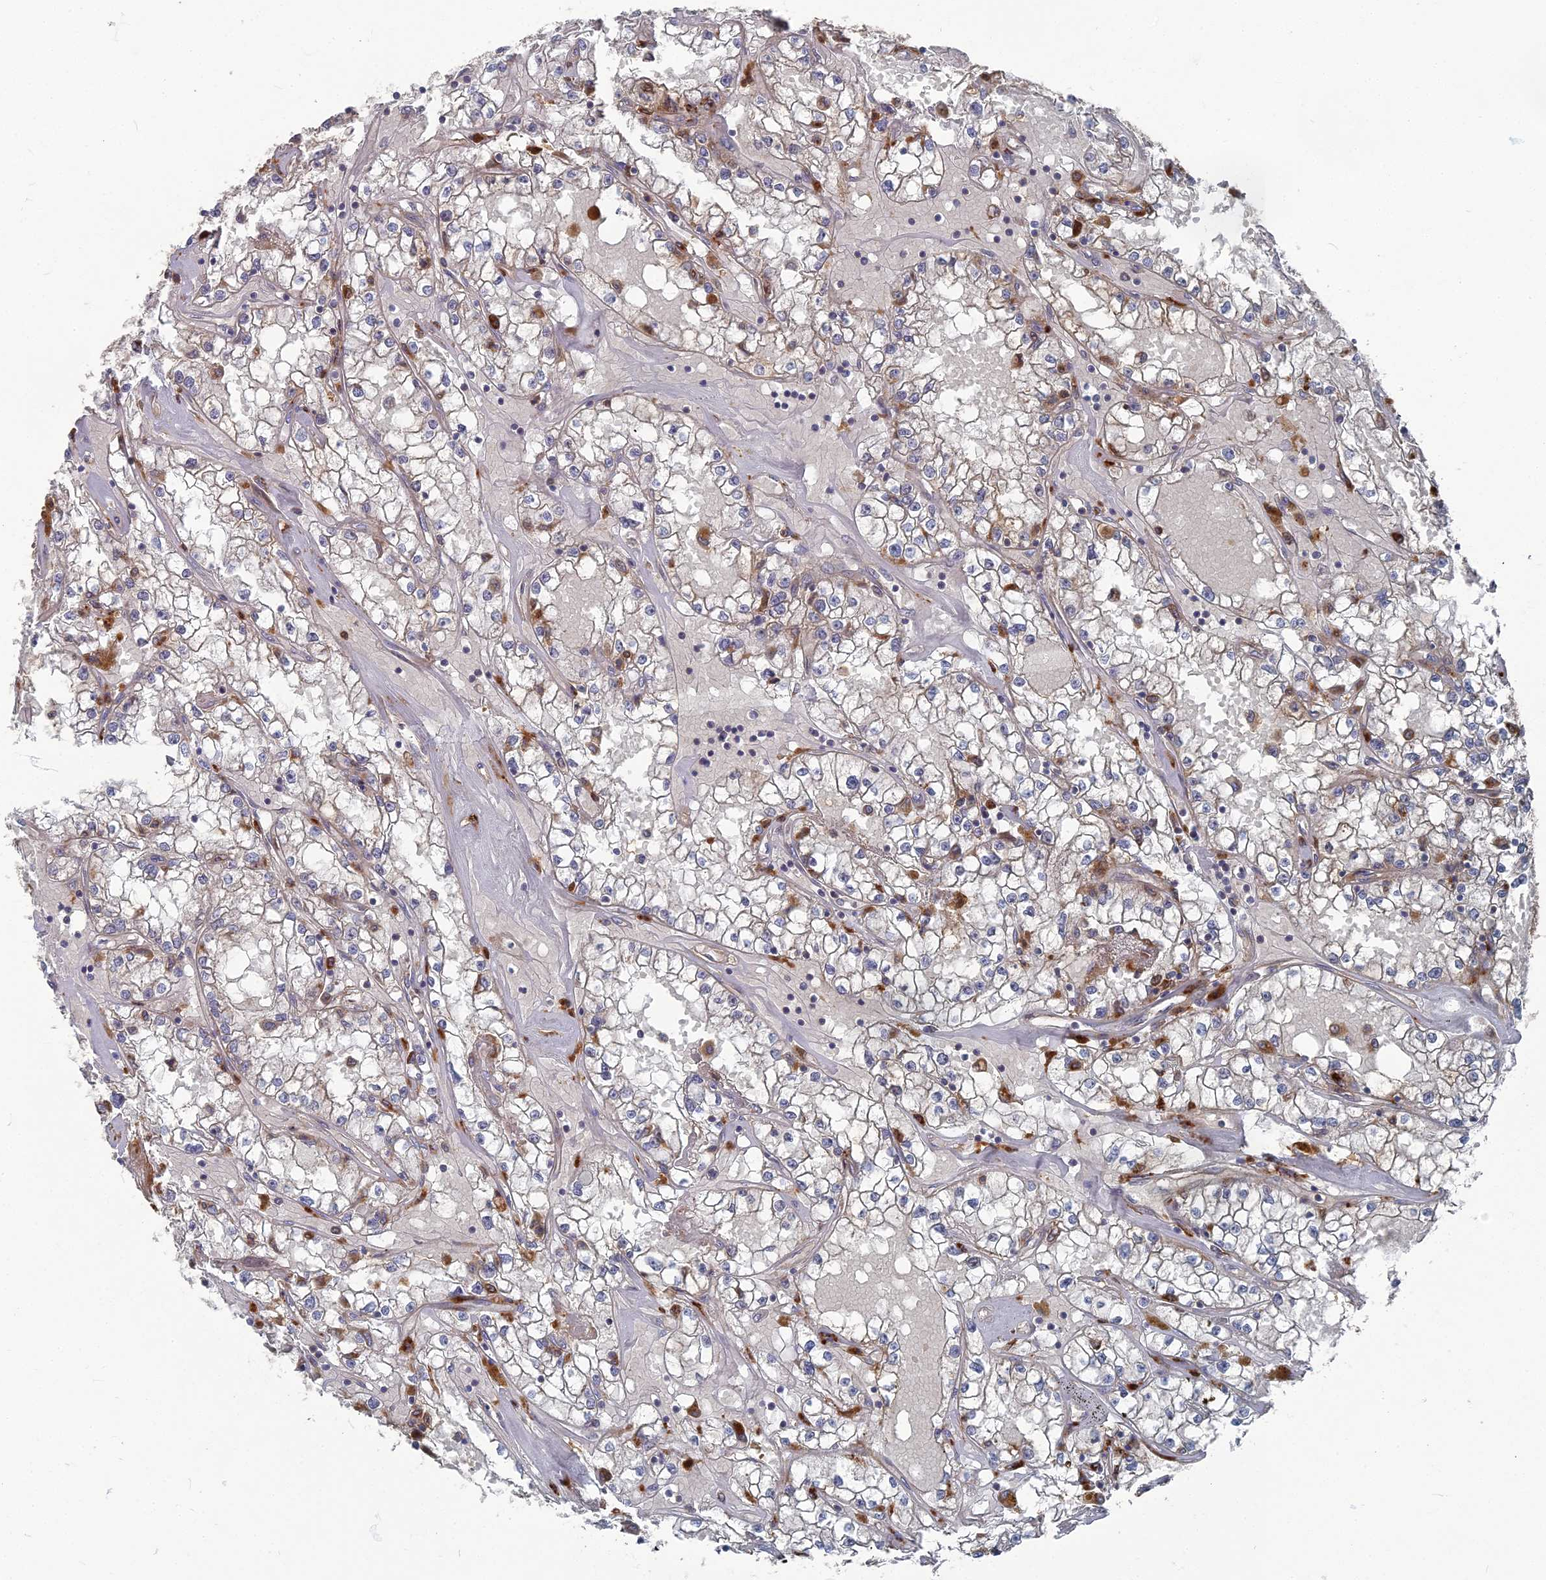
{"staining": {"intensity": "negative", "quantity": "none", "location": "none"}, "tissue": "renal cancer", "cell_type": "Tumor cells", "image_type": "cancer", "snomed": [{"axis": "morphology", "description": "Adenocarcinoma, NOS"}, {"axis": "topography", "description": "Kidney"}], "caption": "Immunohistochemistry (IHC) histopathology image of renal adenocarcinoma stained for a protein (brown), which displays no expression in tumor cells.", "gene": "PPCDC", "patient": {"sex": "male", "age": 56}}